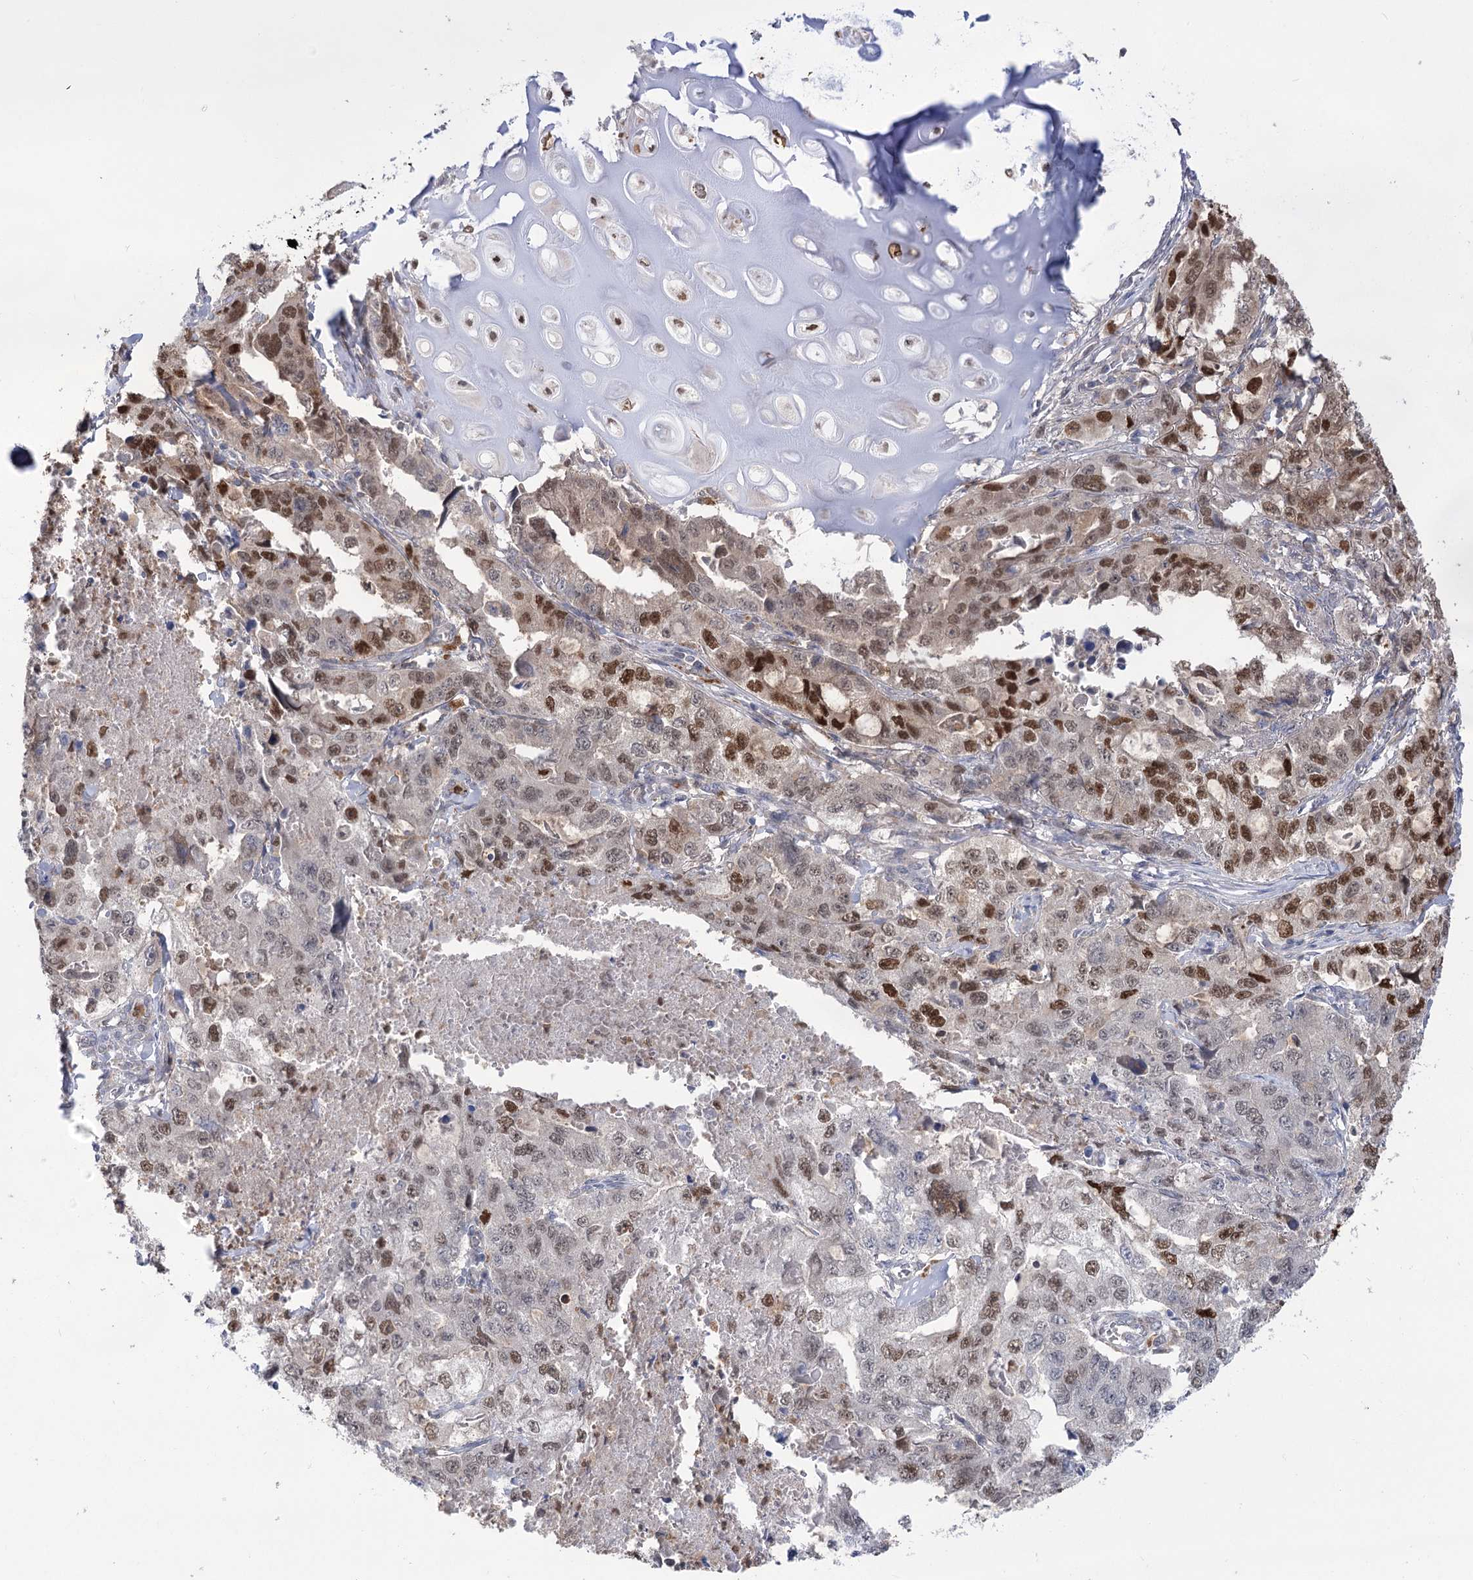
{"staining": {"intensity": "moderate", "quantity": ">75%", "location": "nuclear"}, "tissue": "lung cancer", "cell_type": "Tumor cells", "image_type": "cancer", "snomed": [{"axis": "morphology", "description": "Adenocarcinoma, NOS"}, {"axis": "topography", "description": "Lung"}], "caption": "Lung cancer was stained to show a protein in brown. There is medium levels of moderate nuclear staining in about >75% of tumor cells.", "gene": "SIAE", "patient": {"sex": "female", "age": 51}}